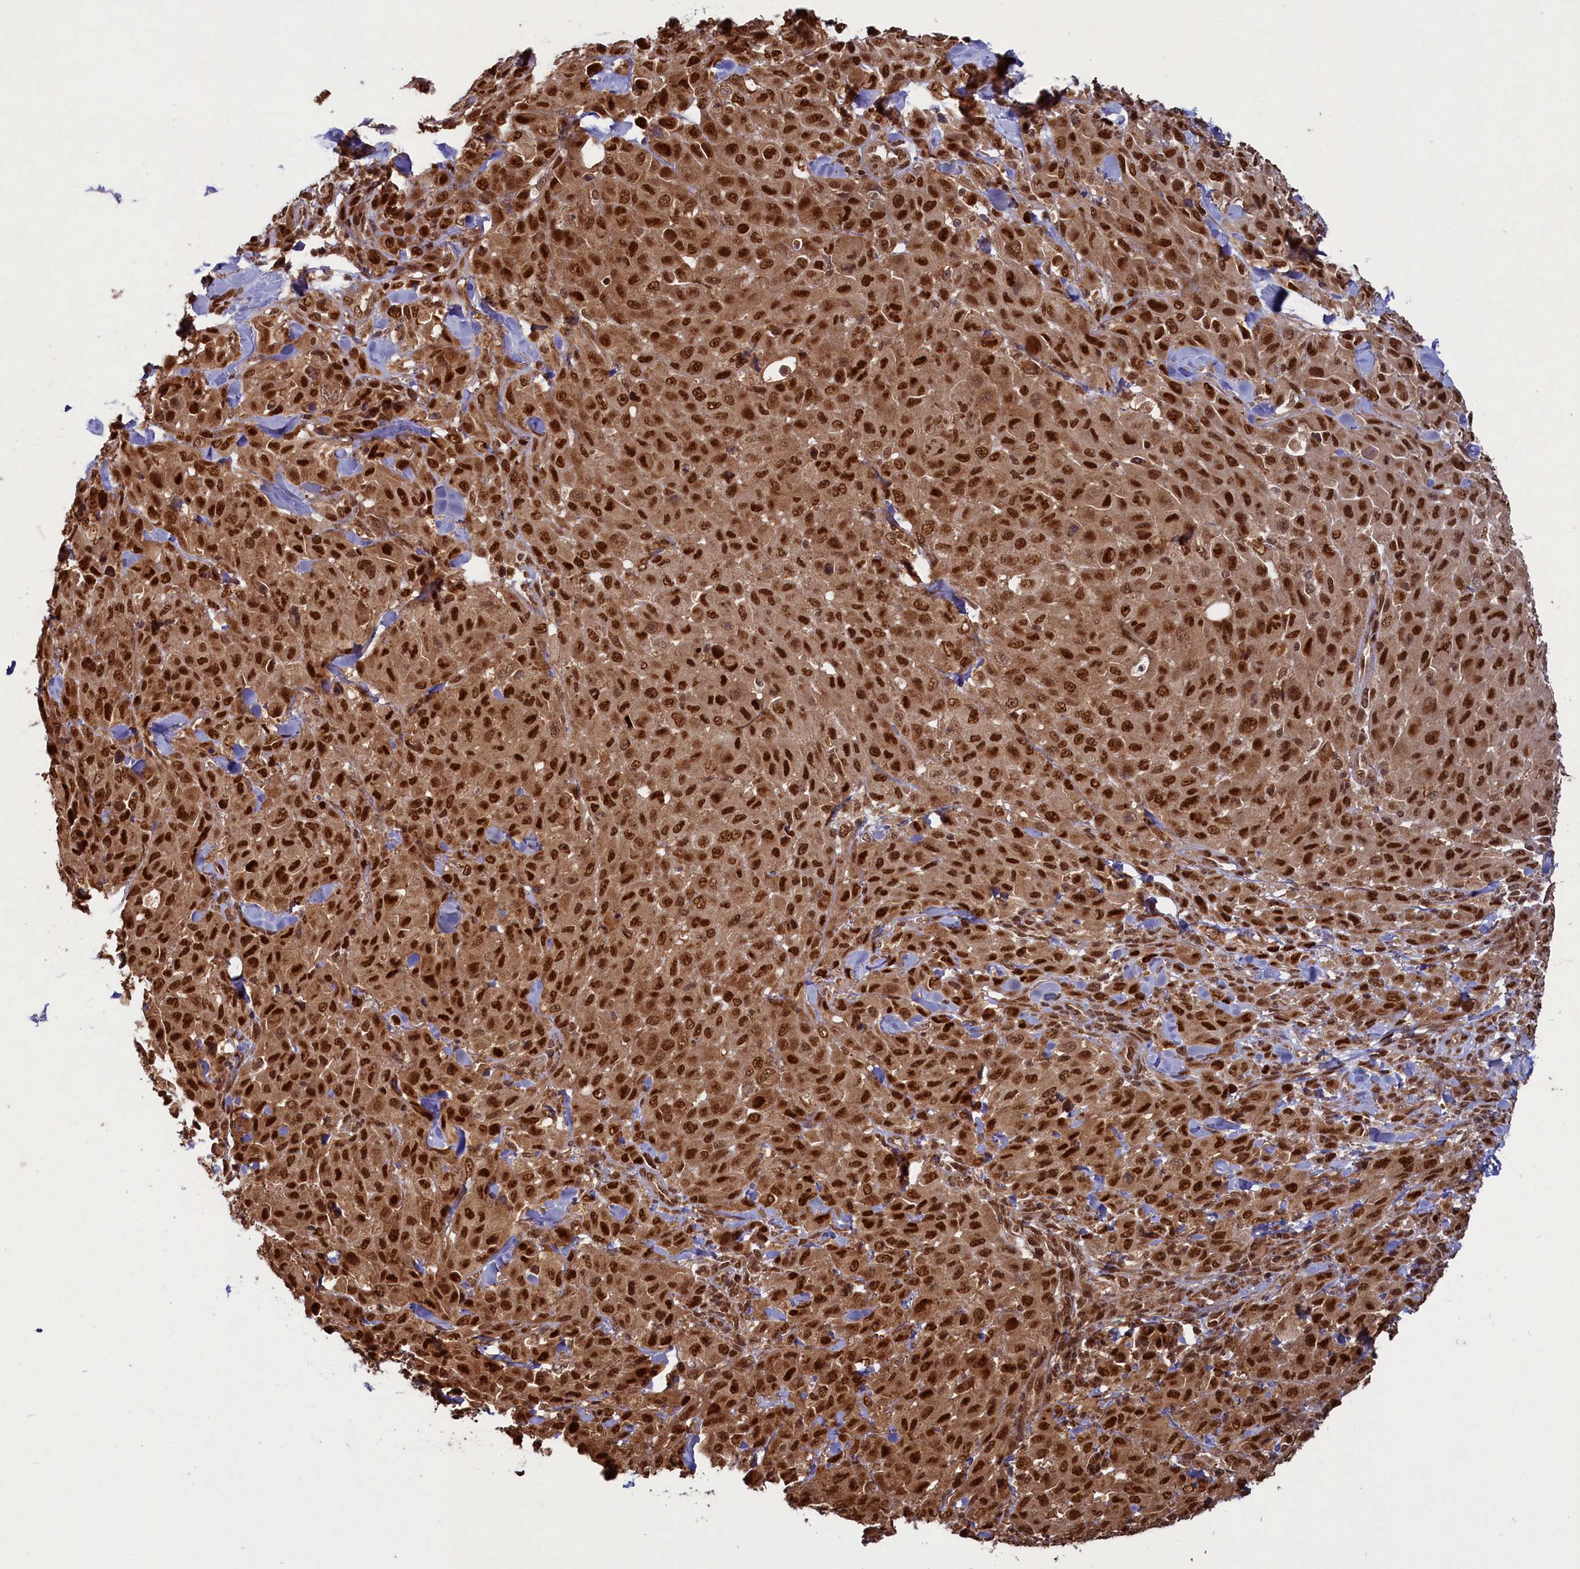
{"staining": {"intensity": "strong", "quantity": ">75%", "location": "nuclear"}, "tissue": "melanoma", "cell_type": "Tumor cells", "image_type": "cancer", "snomed": [{"axis": "morphology", "description": "Malignant melanoma, Metastatic site"}, {"axis": "topography", "description": "Skin"}], "caption": "Human melanoma stained with a protein marker reveals strong staining in tumor cells.", "gene": "NAE1", "patient": {"sex": "female", "age": 81}}